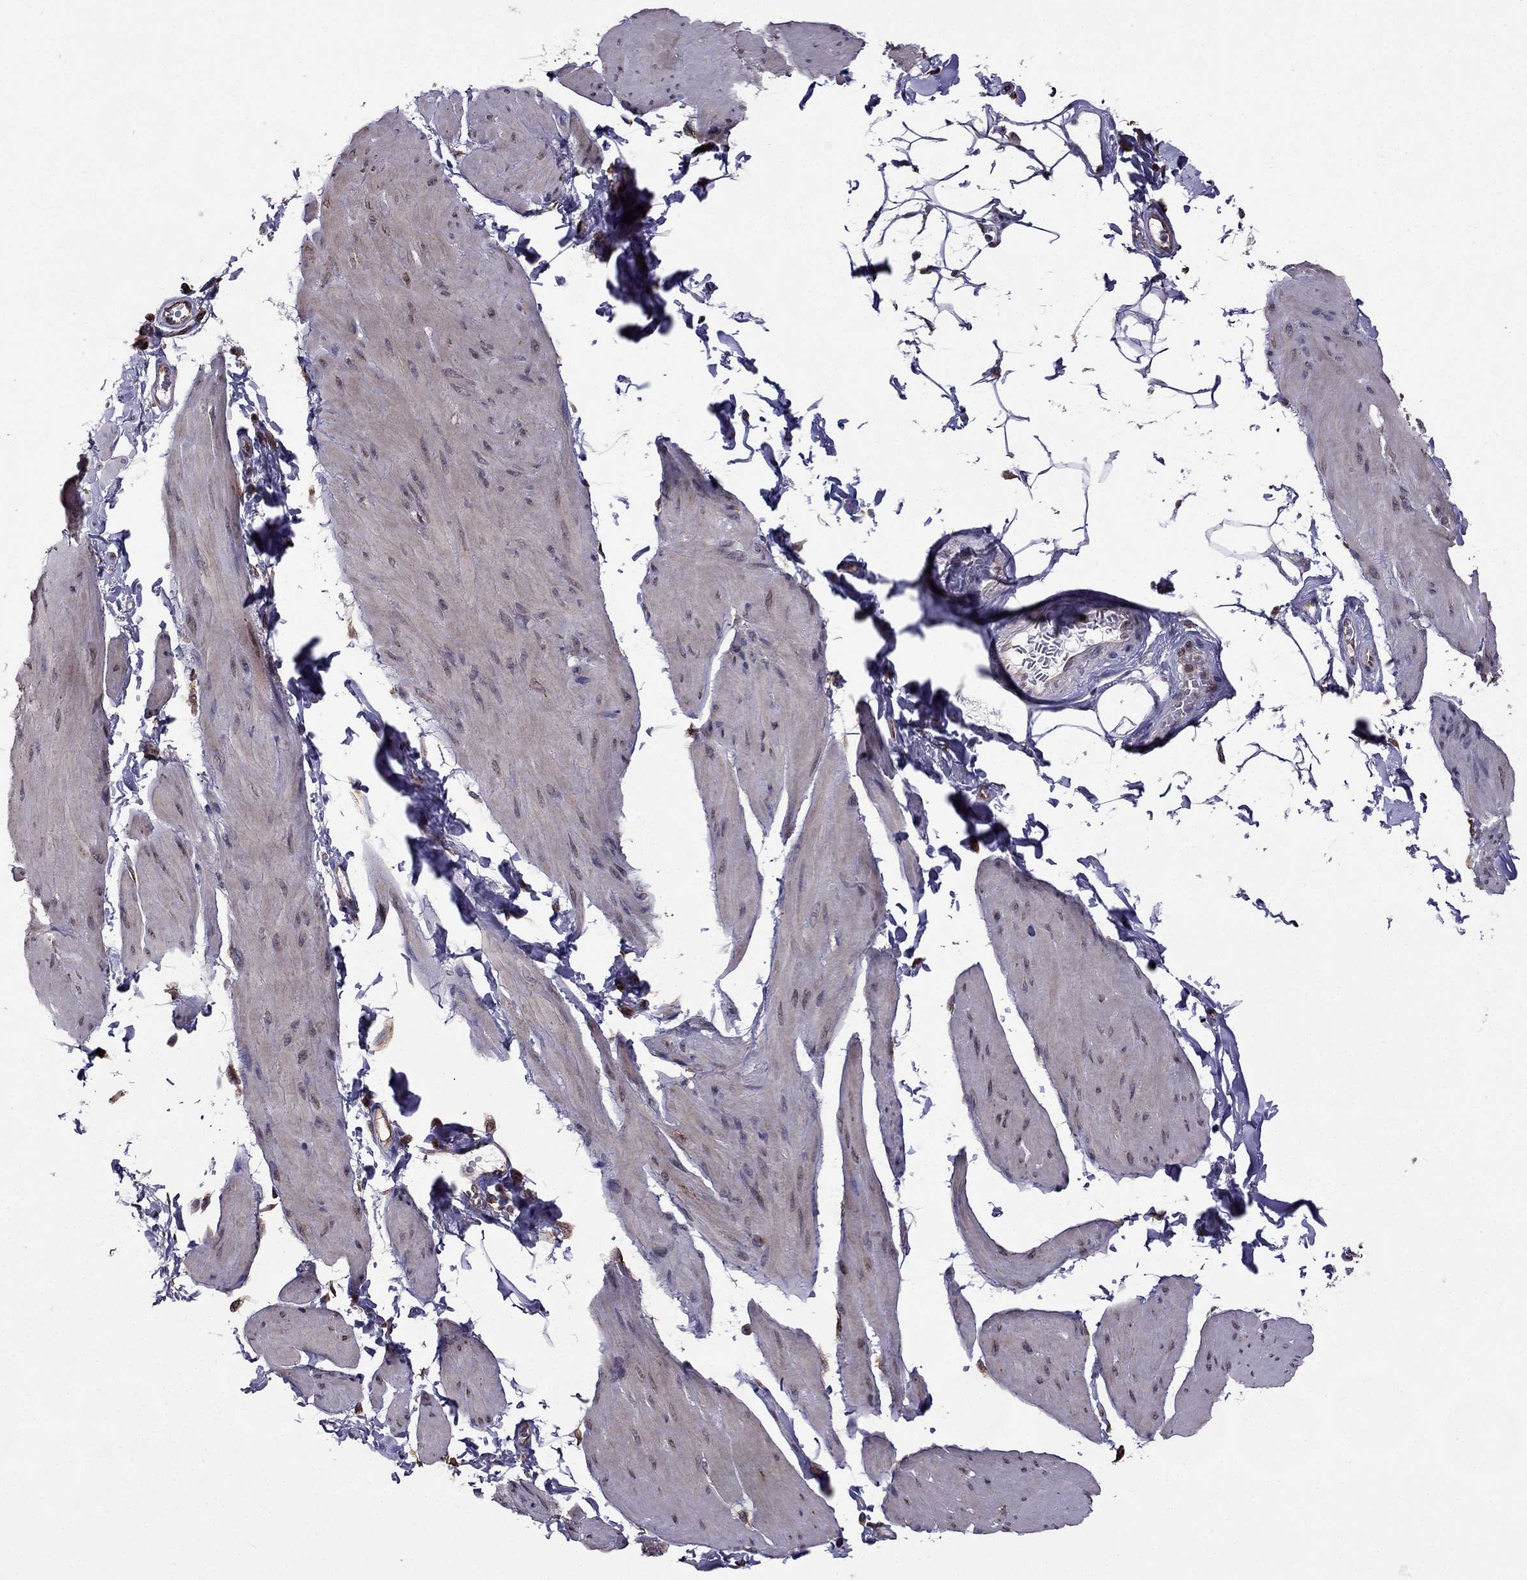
{"staining": {"intensity": "negative", "quantity": "none", "location": "none"}, "tissue": "smooth muscle", "cell_type": "Smooth muscle cells", "image_type": "normal", "snomed": [{"axis": "morphology", "description": "Normal tissue, NOS"}, {"axis": "topography", "description": "Adipose tissue"}, {"axis": "topography", "description": "Smooth muscle"}, {"axis": "topography", "description": "Peripheral nerve tissue"}], "caption": "Smooth muscle cells show no significant protein positivity in benign smooth muscle. (Stains: DAB immunohistochemistry with hematoxylin counter stain, Microscopy: brightfield microscopy at high magnification).", "gene": "IKBIP", "patient": {"sex": "male", "age": 83}}